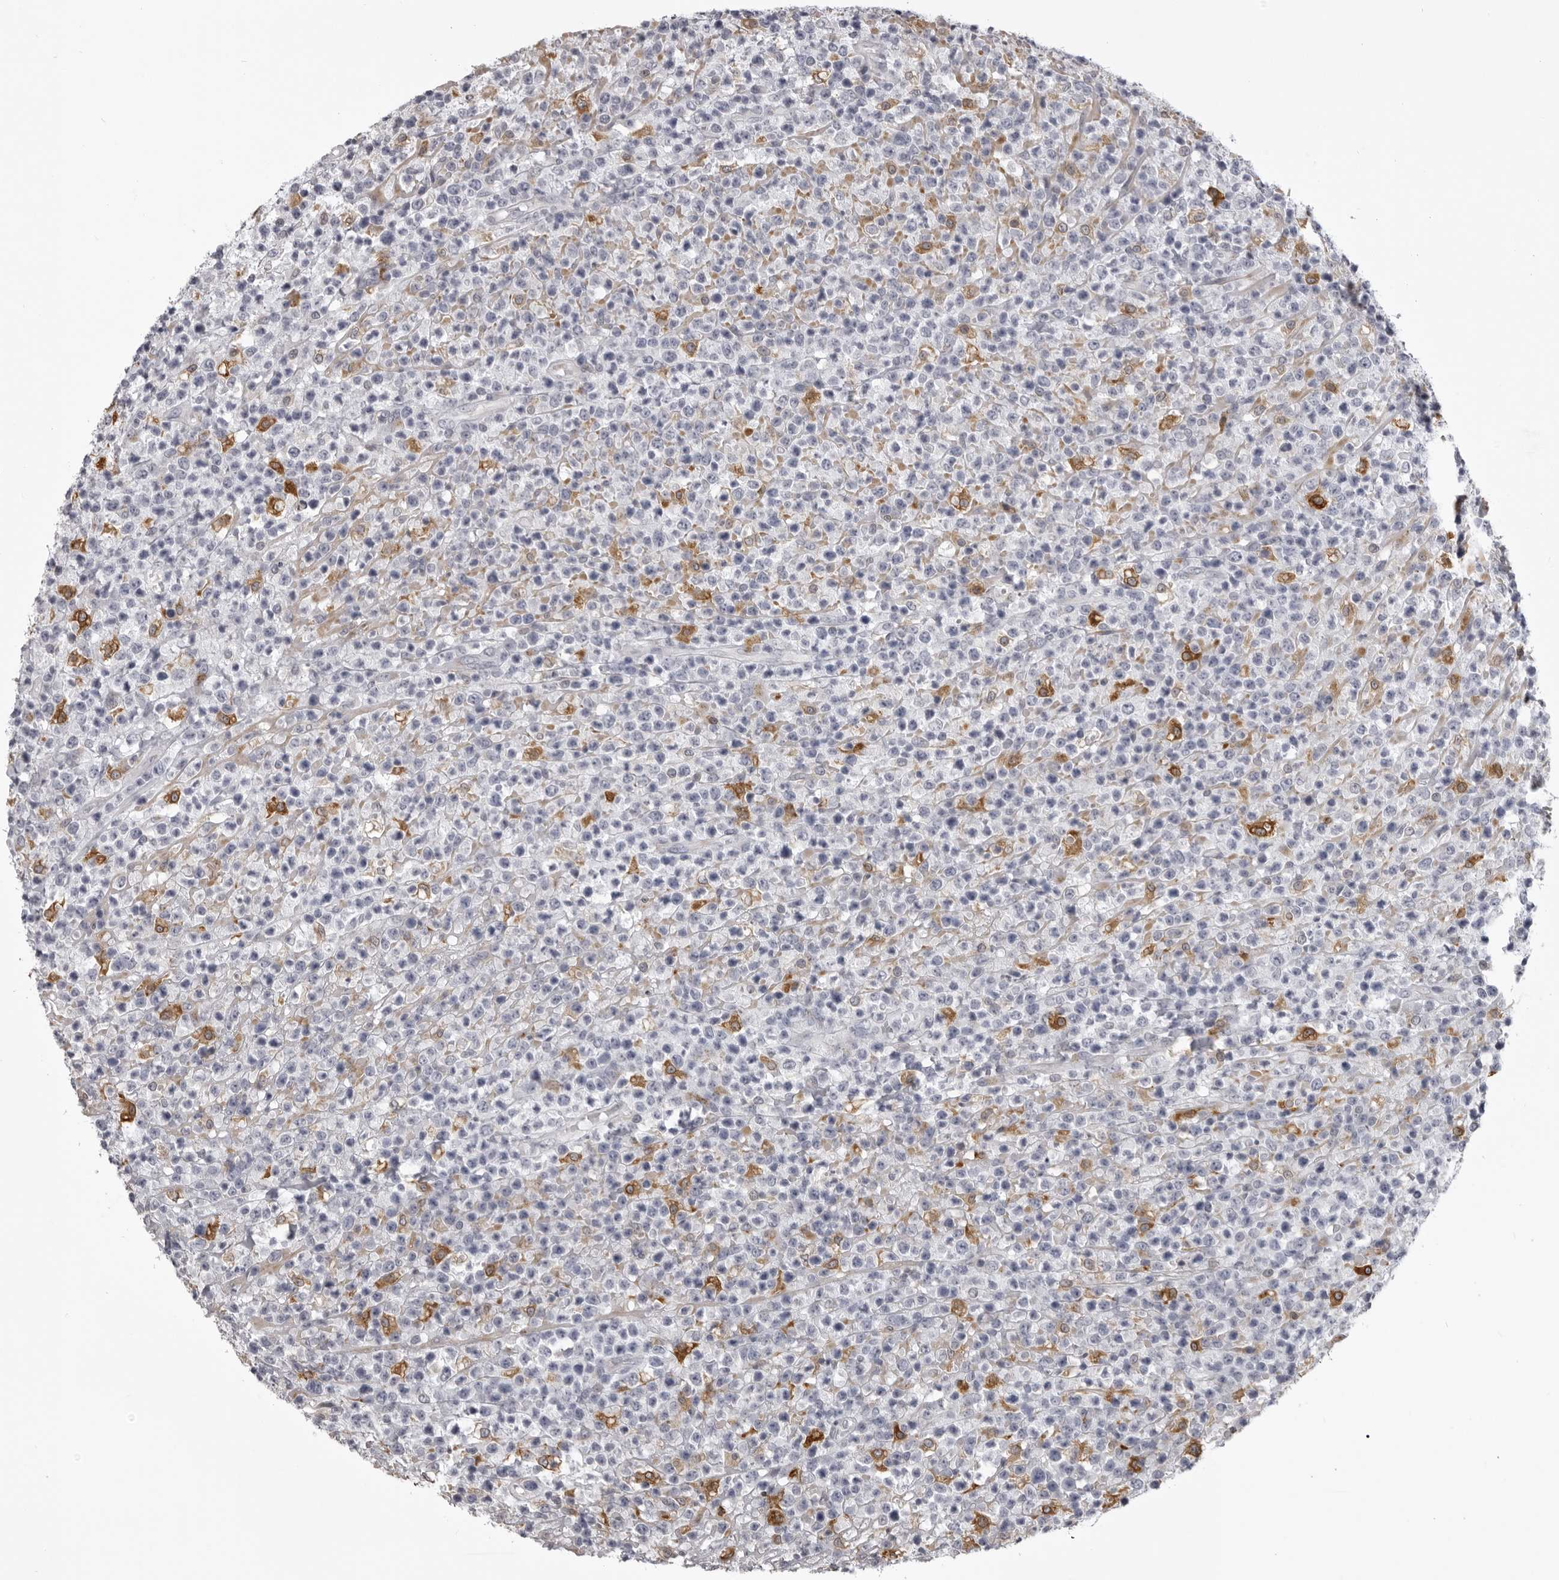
{"staining": {"intensity": "negative", "quantity": "none", "location": "none"}, "tissue": "lymphoma", "cell_type": "Tumor cells", "image_type": "cancer", "snomed": [{"axis": "morphology", "description": "Malignant lymphoma, non-Hodgkin's type, High grade"}, {"axis": "topography", "description": "Colon"}], "caption": "A histopathology image of malignant lymphoma, non-Hodgkin's type (high-grade) stained for a protein exhibits no brown staining in tumor cells. (DAB (3,3'-diaminobenzidine) immunohistochemistry, high magnification).", "gene": "NCEH1", "patient": {"sex": "female", "age": 53}}